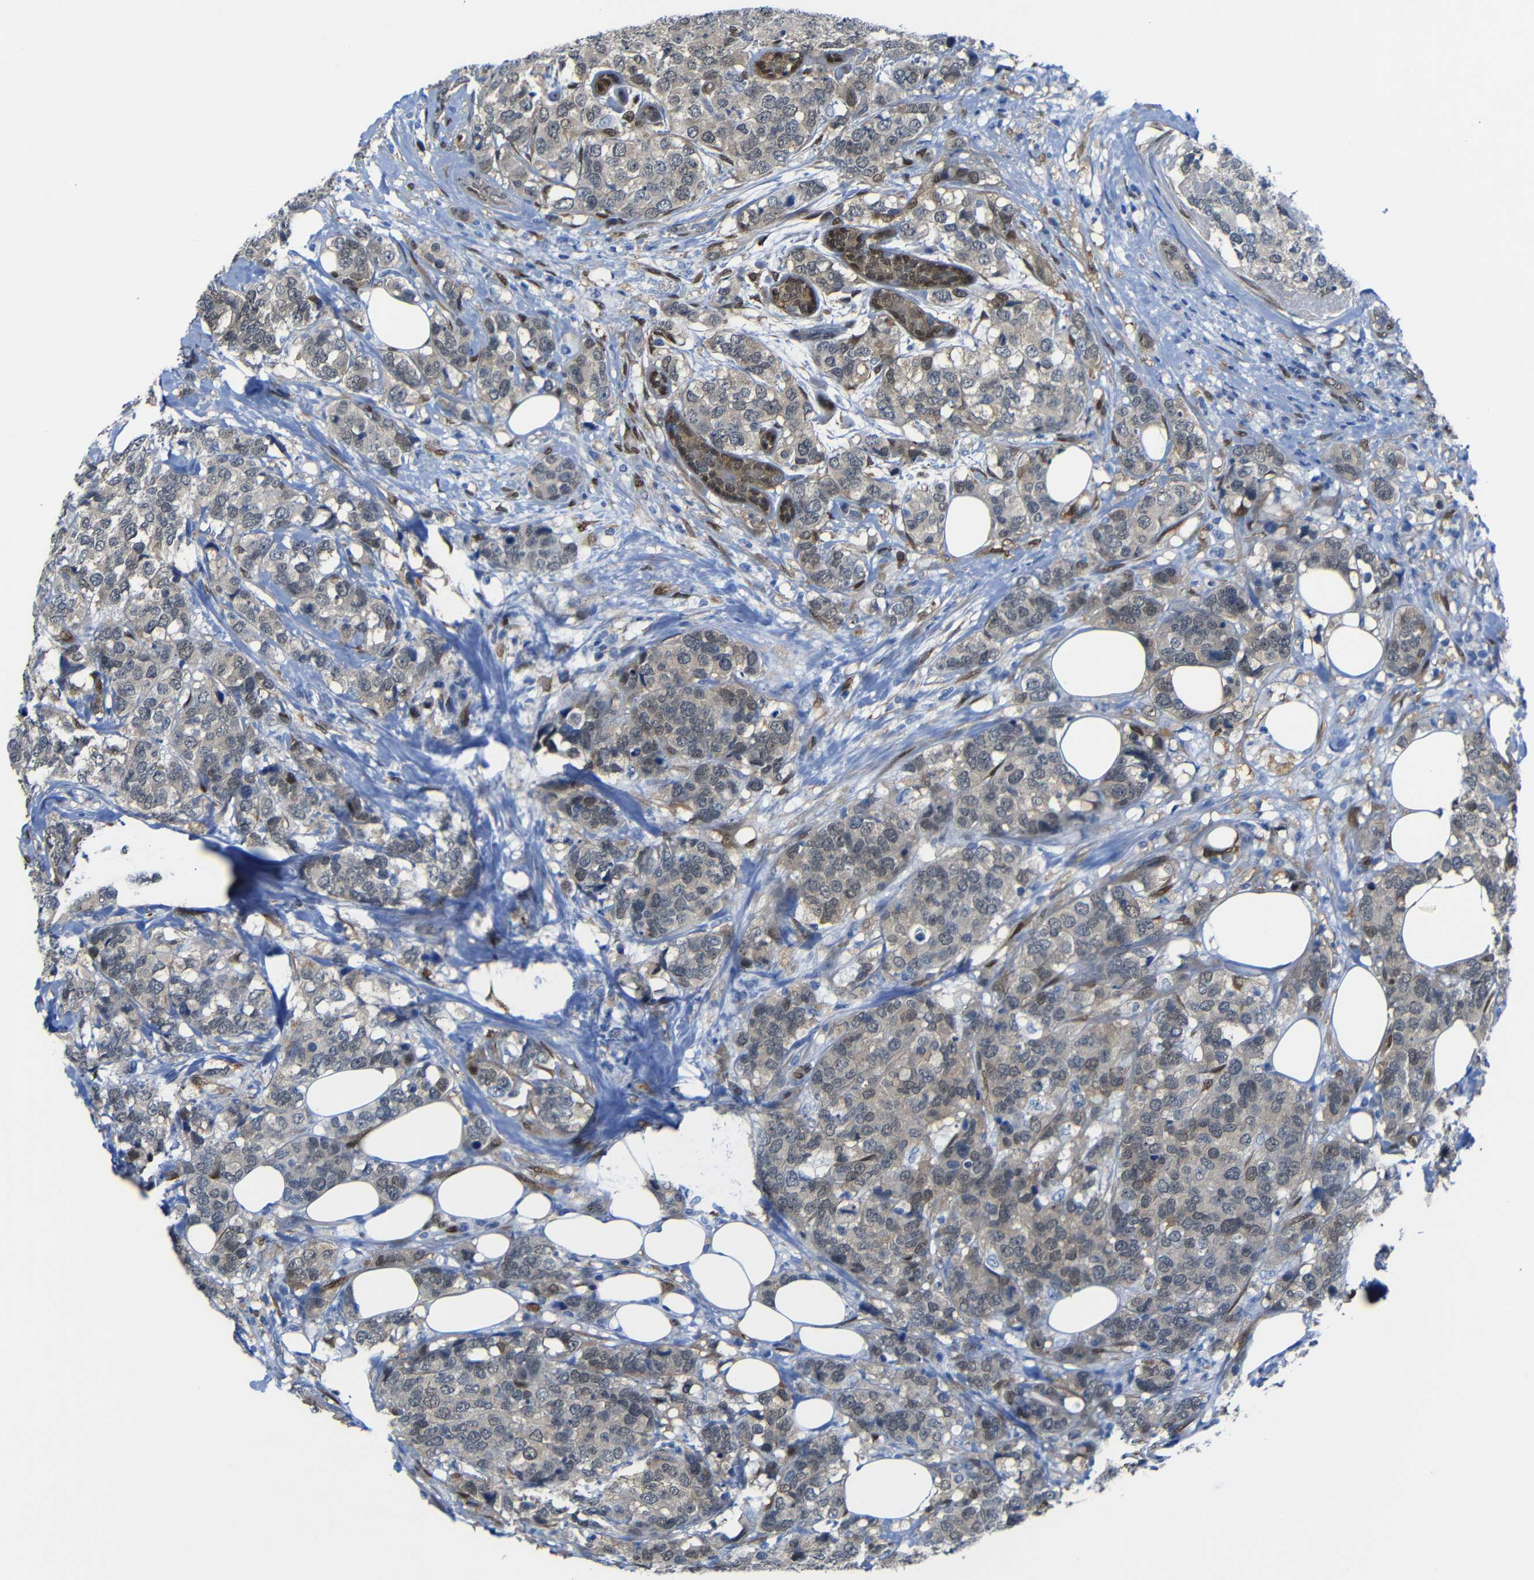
{"staining": {"intensity": "weak", "quantity": "<25%", "location": "cytoplasmic/membranous,nuclear"}, "tissue": "breast cancer", "cell_type": "Tumor cells", "image_type": "cancer", "snomed": [{"axis": "morphology", "description": "Lobular carcinoma"}, {"axis": "topography", "description": "Breast"}], "caption": "Immunohistochemical staining of lobular carcinoma (breast) reveals no significant positivity in tumor cells. (DAB (3,3'-diaminobenzidine) immunohistochemistry (IHC), high magnification).", "gene": "YAP1", "patient": {"sex": "female", "age": 59}}